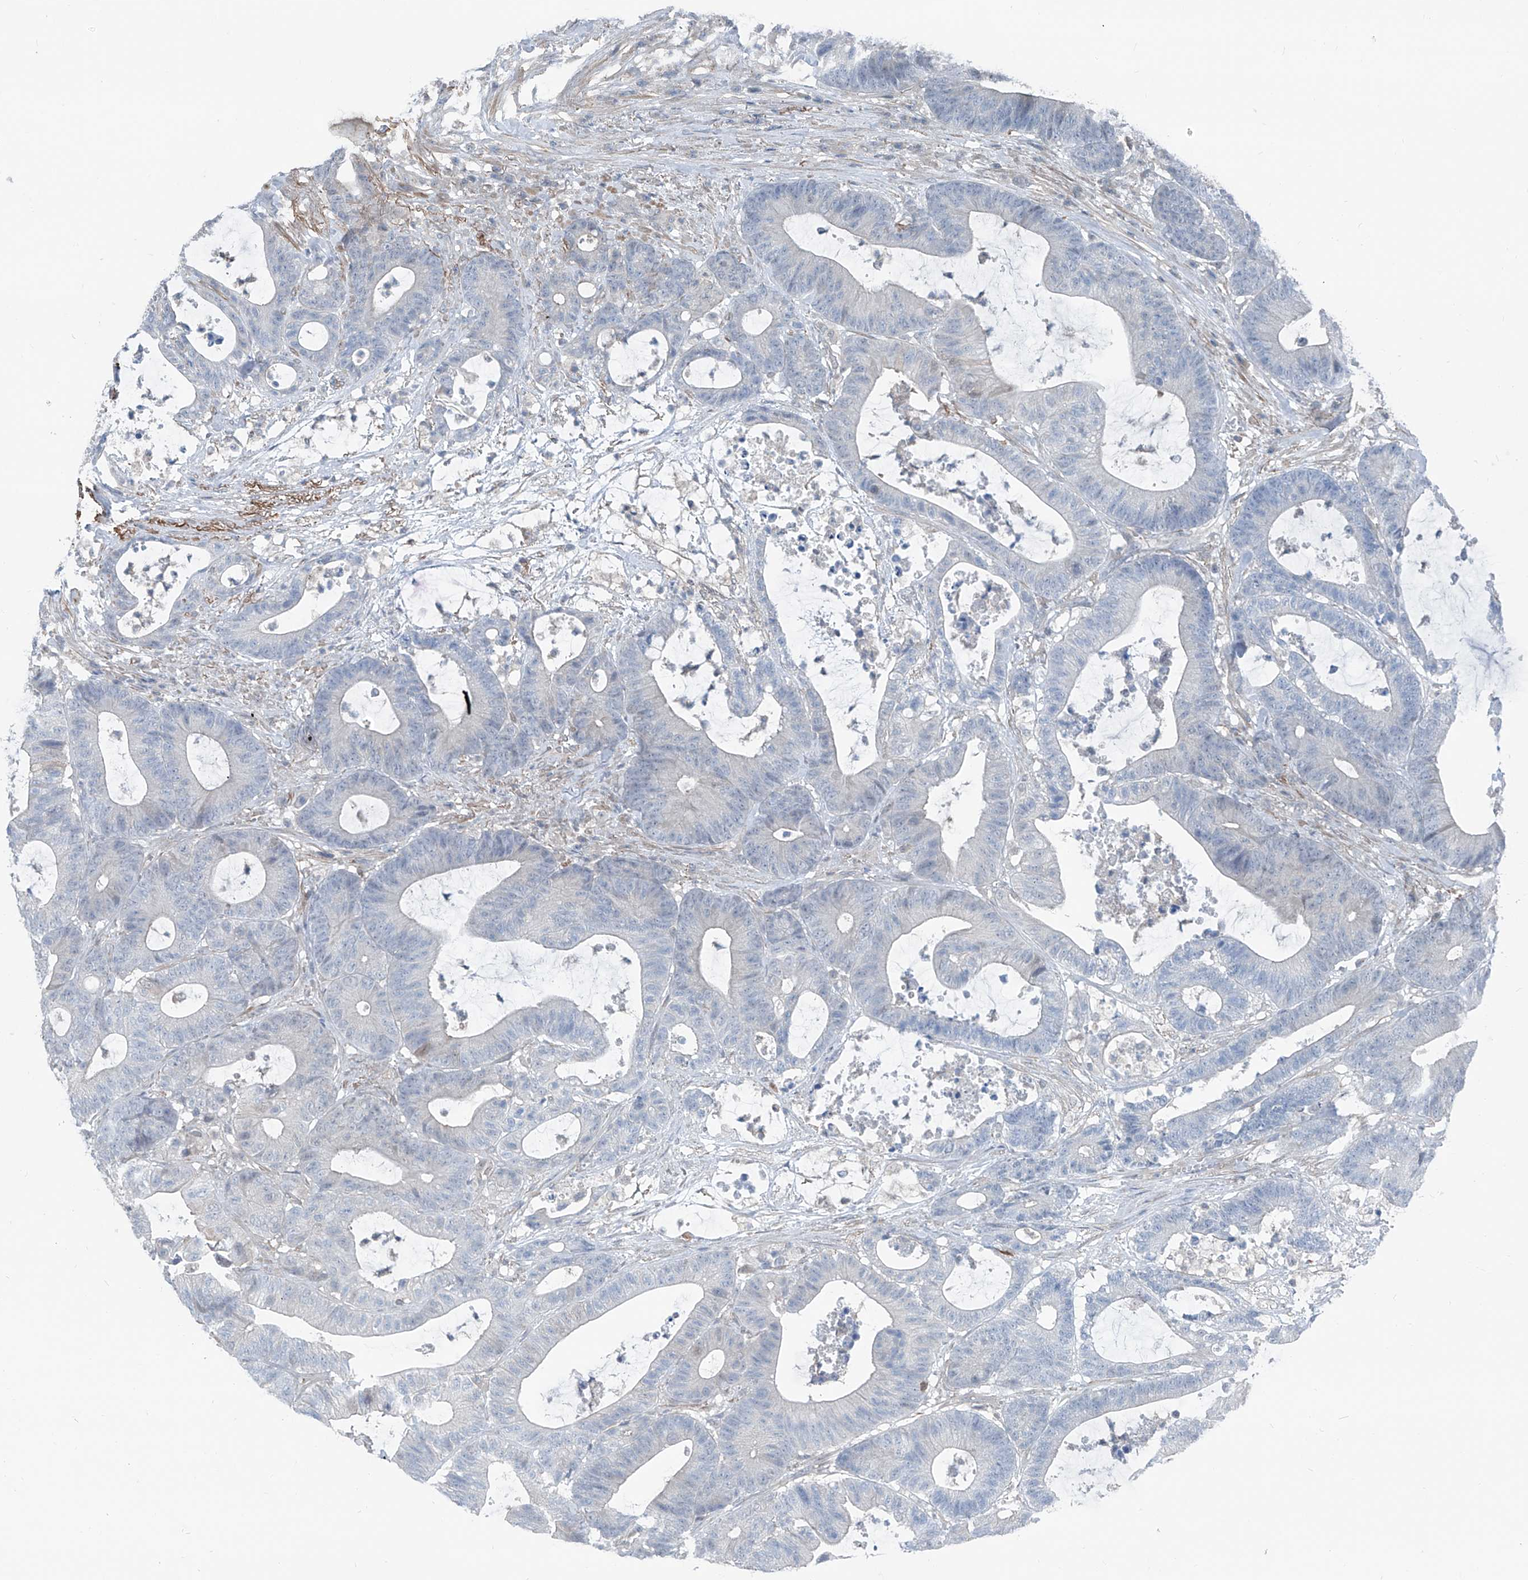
{"staining": {"intensity": "negative", "quantity": "none", "location": "none"}, "tissue": "colorectal cancer", "cell_type": "Tumor cells", "image_type": "cancer", "snomed": [{"axis": "morphology", "description": "Adenocarcinoma, NOS"}, {"axis": "topography", "description": "Colon"}], "caption": "Colorectal cancer (adenocarcinoma) was stained to show a protein in brown. There is no significant expression in tumor cells. (Immunohistochemistry, brightfield microscopy, high magnification).", "gene": "HSPB11", "patient": {"sex": "female", "age": 84}}